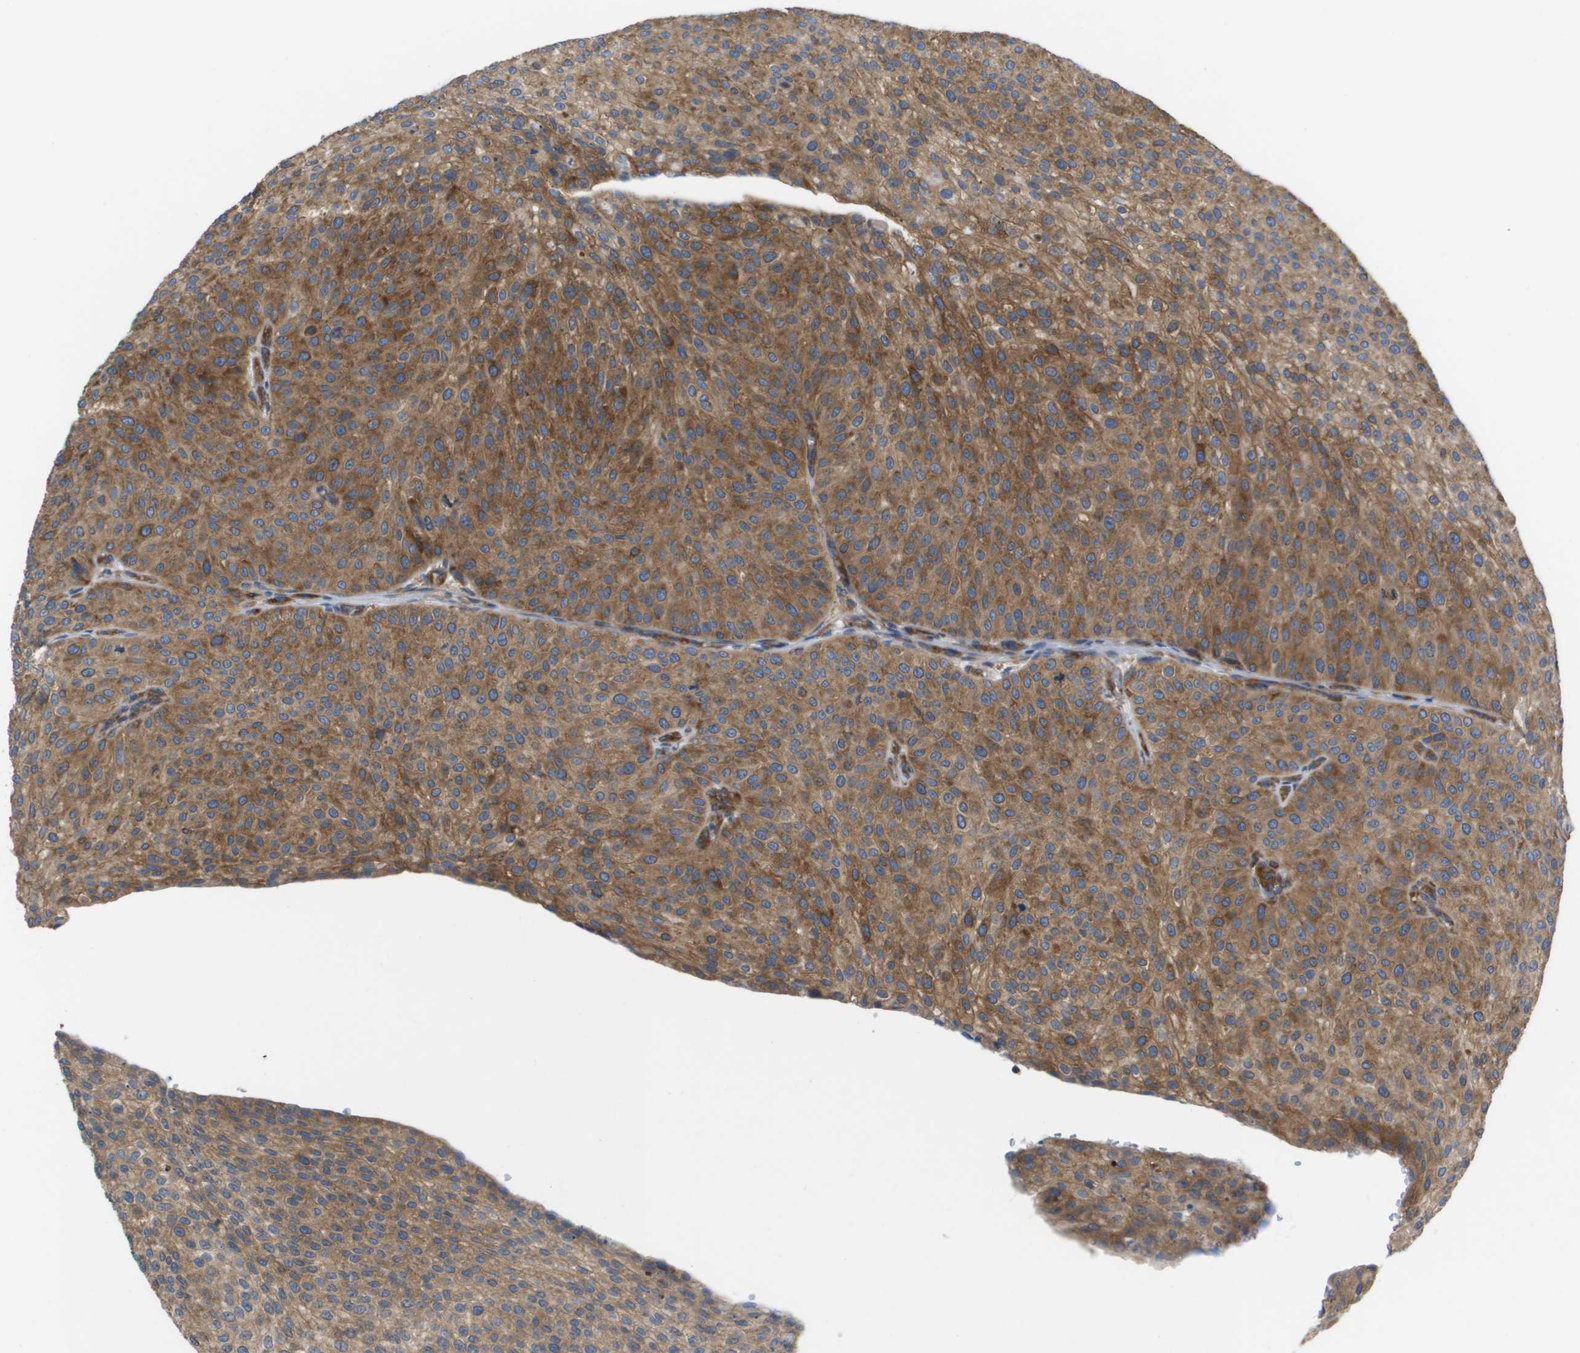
{"staining": {"intensity": "moderate", "quantity": ">75%", "location": "cytoplasmic/membranous"}, "tissue": "urothelial cancer", "cell_type": "Tumor cells", "image_type": "cancer", "snomed": [{"axis": "morphology", "description": "Urothelial carcinoma, Low grade"}, {"axis": "topography", "description": "Smooth muscle"}, {"axis": "topography", "description": "Urinary bladder"}], "caption": "Urothelial cancer stained with immunohistochemistry displays moderate cytoplasmic/membranous positivity in approximately >75% of tumor cells.", "gene": "EIF4G2", "patient": {"sex": "male", "age": 60}}